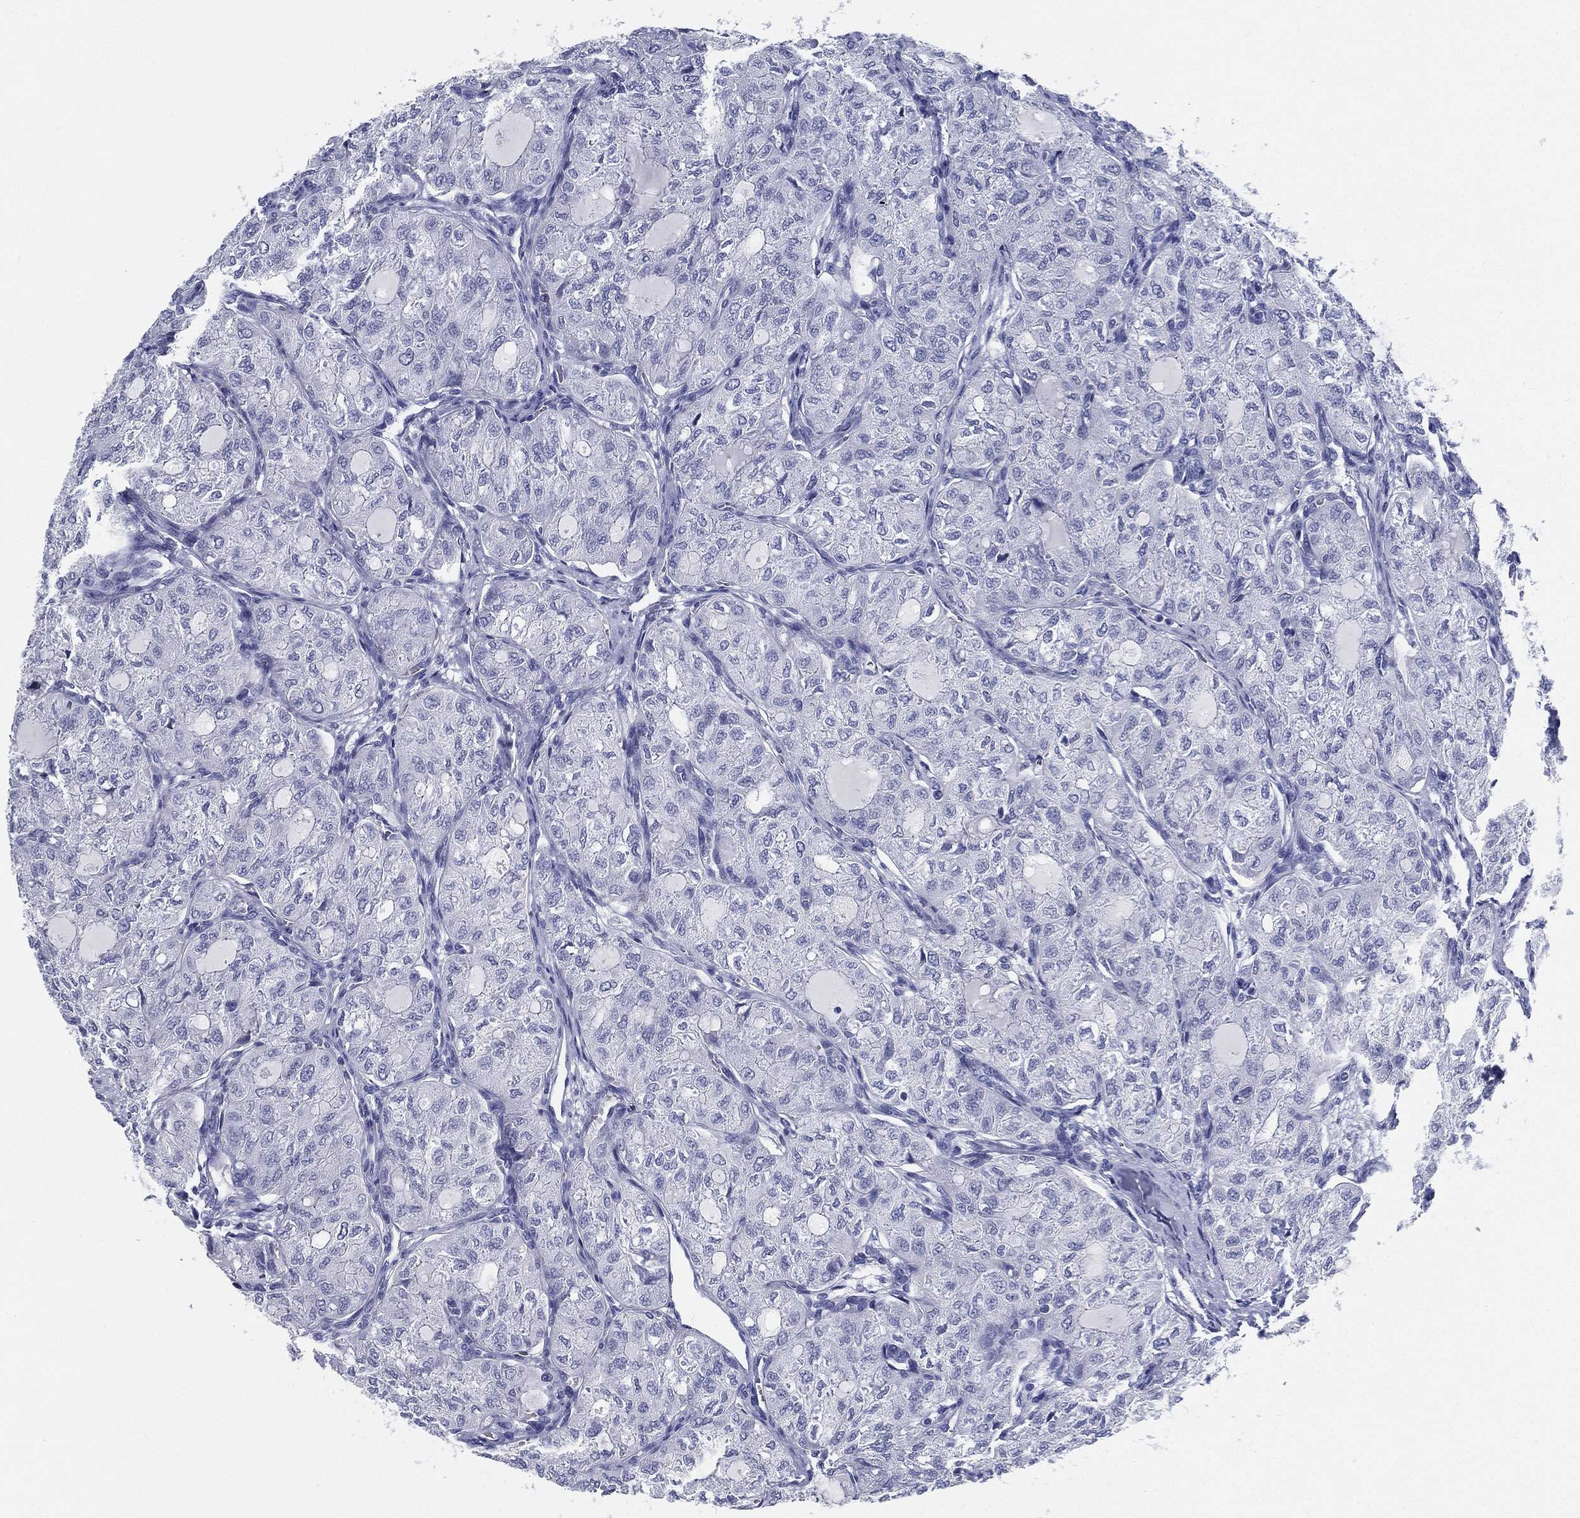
{"staining": {"intensity": "negative", "quantity": "none", "location": "none"}, "tissue": "thyroid cancer", "cell_type": "Tumor cells", "image_type": "cancer", "snomed": [{"axis": "morphology", "description": "Follicular adenoma carcinoma, NOS"}, {"axis": "topography", "description": "Thyroid gland"}], "caption": "Histopathology image shows no significant protein positivity in tumor cells of thyroid follicular adenoma carcinoma. (Stains: DAB (3,3'-diaminobenzidine) immunohistochemistry with hematoxylin counter stain, Microscopy: brightfield microscopy at high magnification).", "gene": "ATP1B2", "patient": {"sex": "male", "age": 75}}